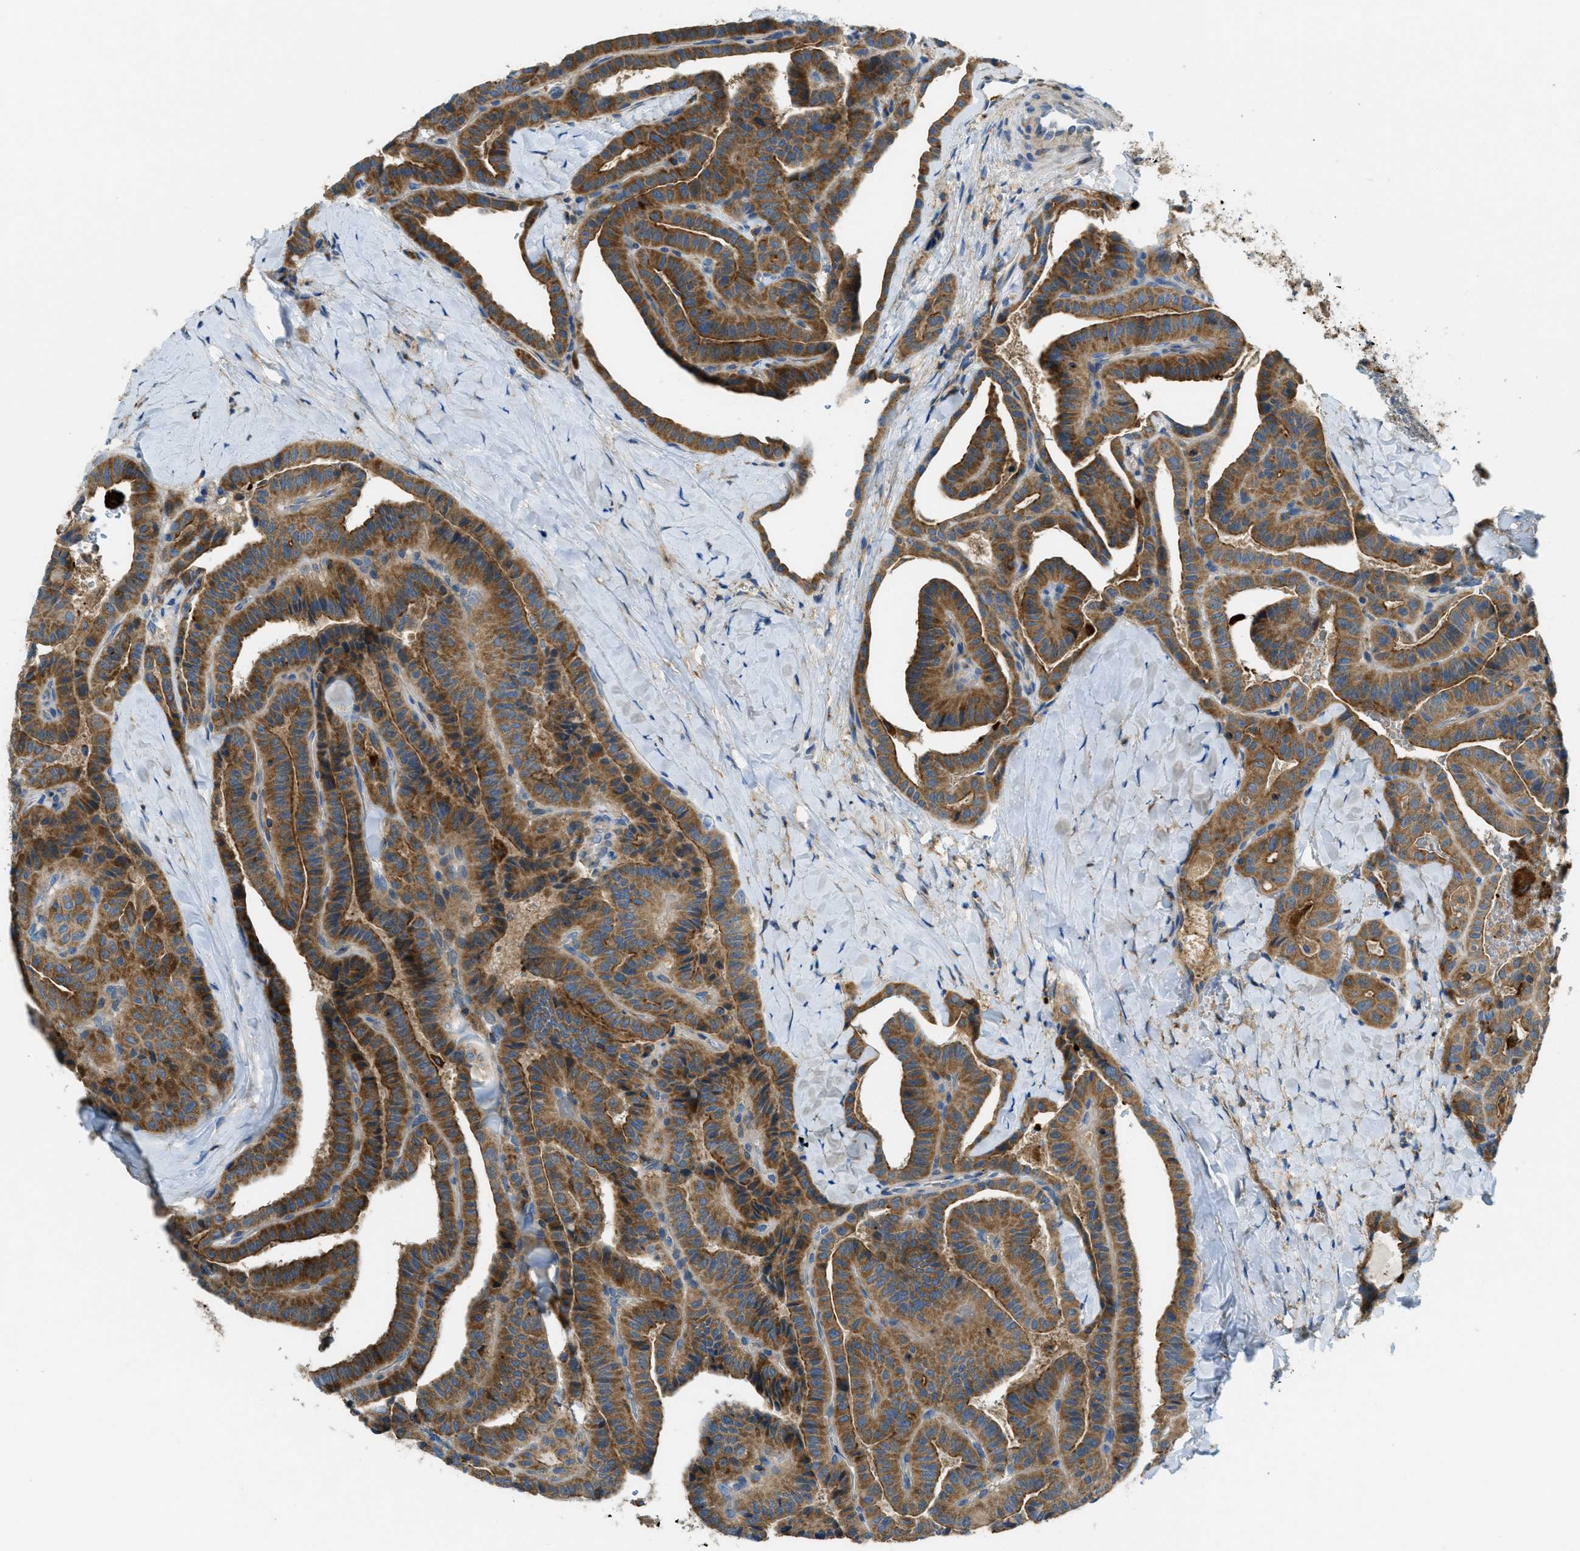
{"staining": {"intensity": "moderate", "quantity": ">75%", "location": "cytoplasmic/membranous"}, "tissue": "thyroid cancer", "cell_type": "Tumor cells", "image_type": "cancer", "snomed": [{"axis": "morphology", "description": "Papillary adenocarcinoma, NOS"}, {"axis": "topography", "description": "Thyroid gland"}], "caption": "There is medium levels of moderate cytoplasmic/membranous expression in tumor cells of papillary adenocarcinoma (thyroid), as demonstrated by immunohistochemical staining (brown color).", "gene": "RFFL", "patient": {"sex": "male", "age": 77}}